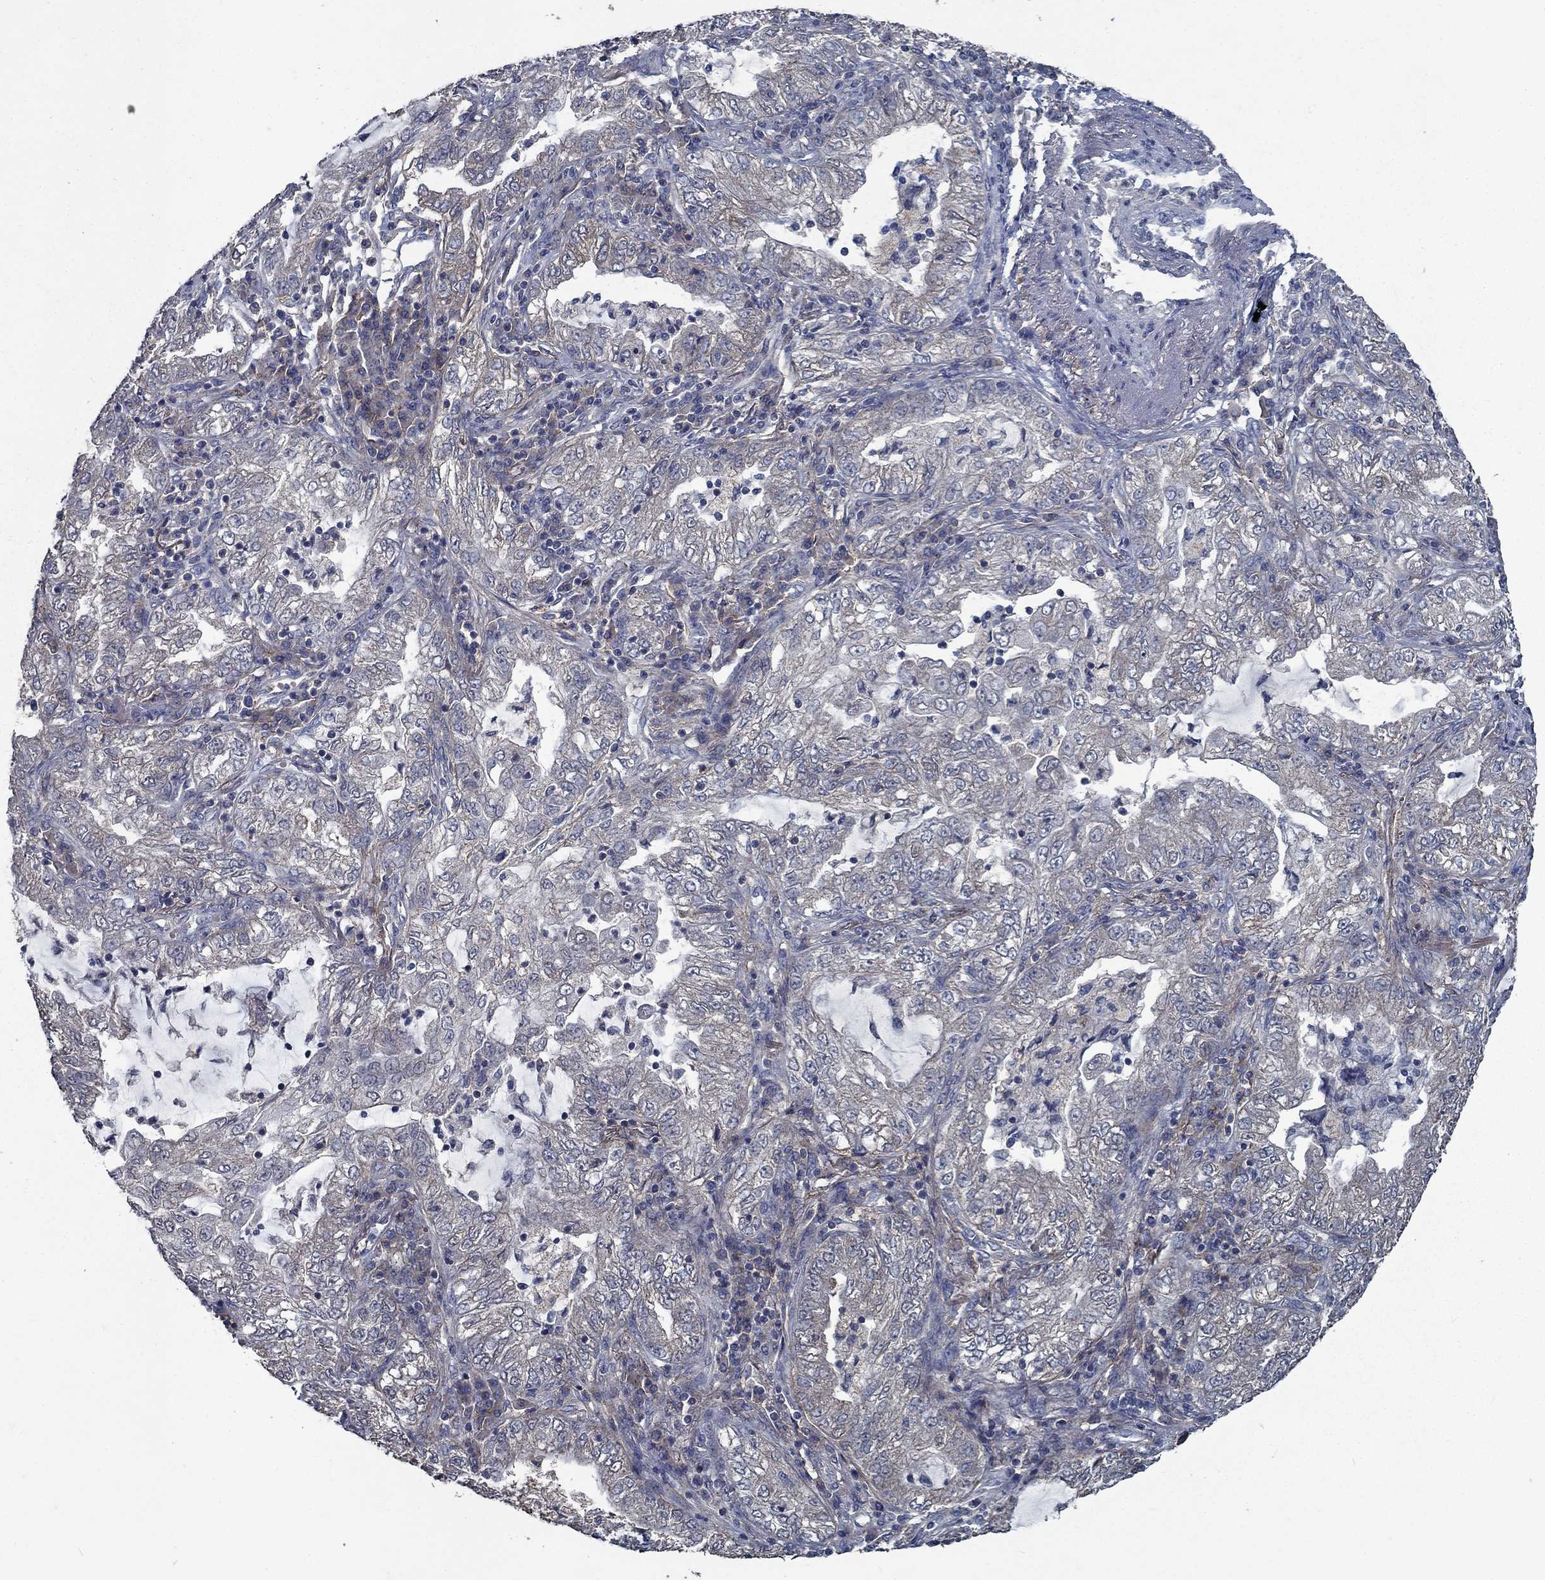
{"staining": {"intensity": "weak", "quantity": "<25%", "location": "cytoplasmic/membranous"}, "tissue": "lung cancer", "cell_type": "Tumor cells", "image_type": "cancer", "snomed": [{"axis": "morphology", "description": "Adenocarcinoma, NOS"}, {"axis": "topography", "description": "Lung"}], "caption": "Immunohistochemical staining of human lung cancer demonstrates no significant staining in tumor cells.", "gene": "SLC44A1", "patient": {"sex": "female", "age": 73}}